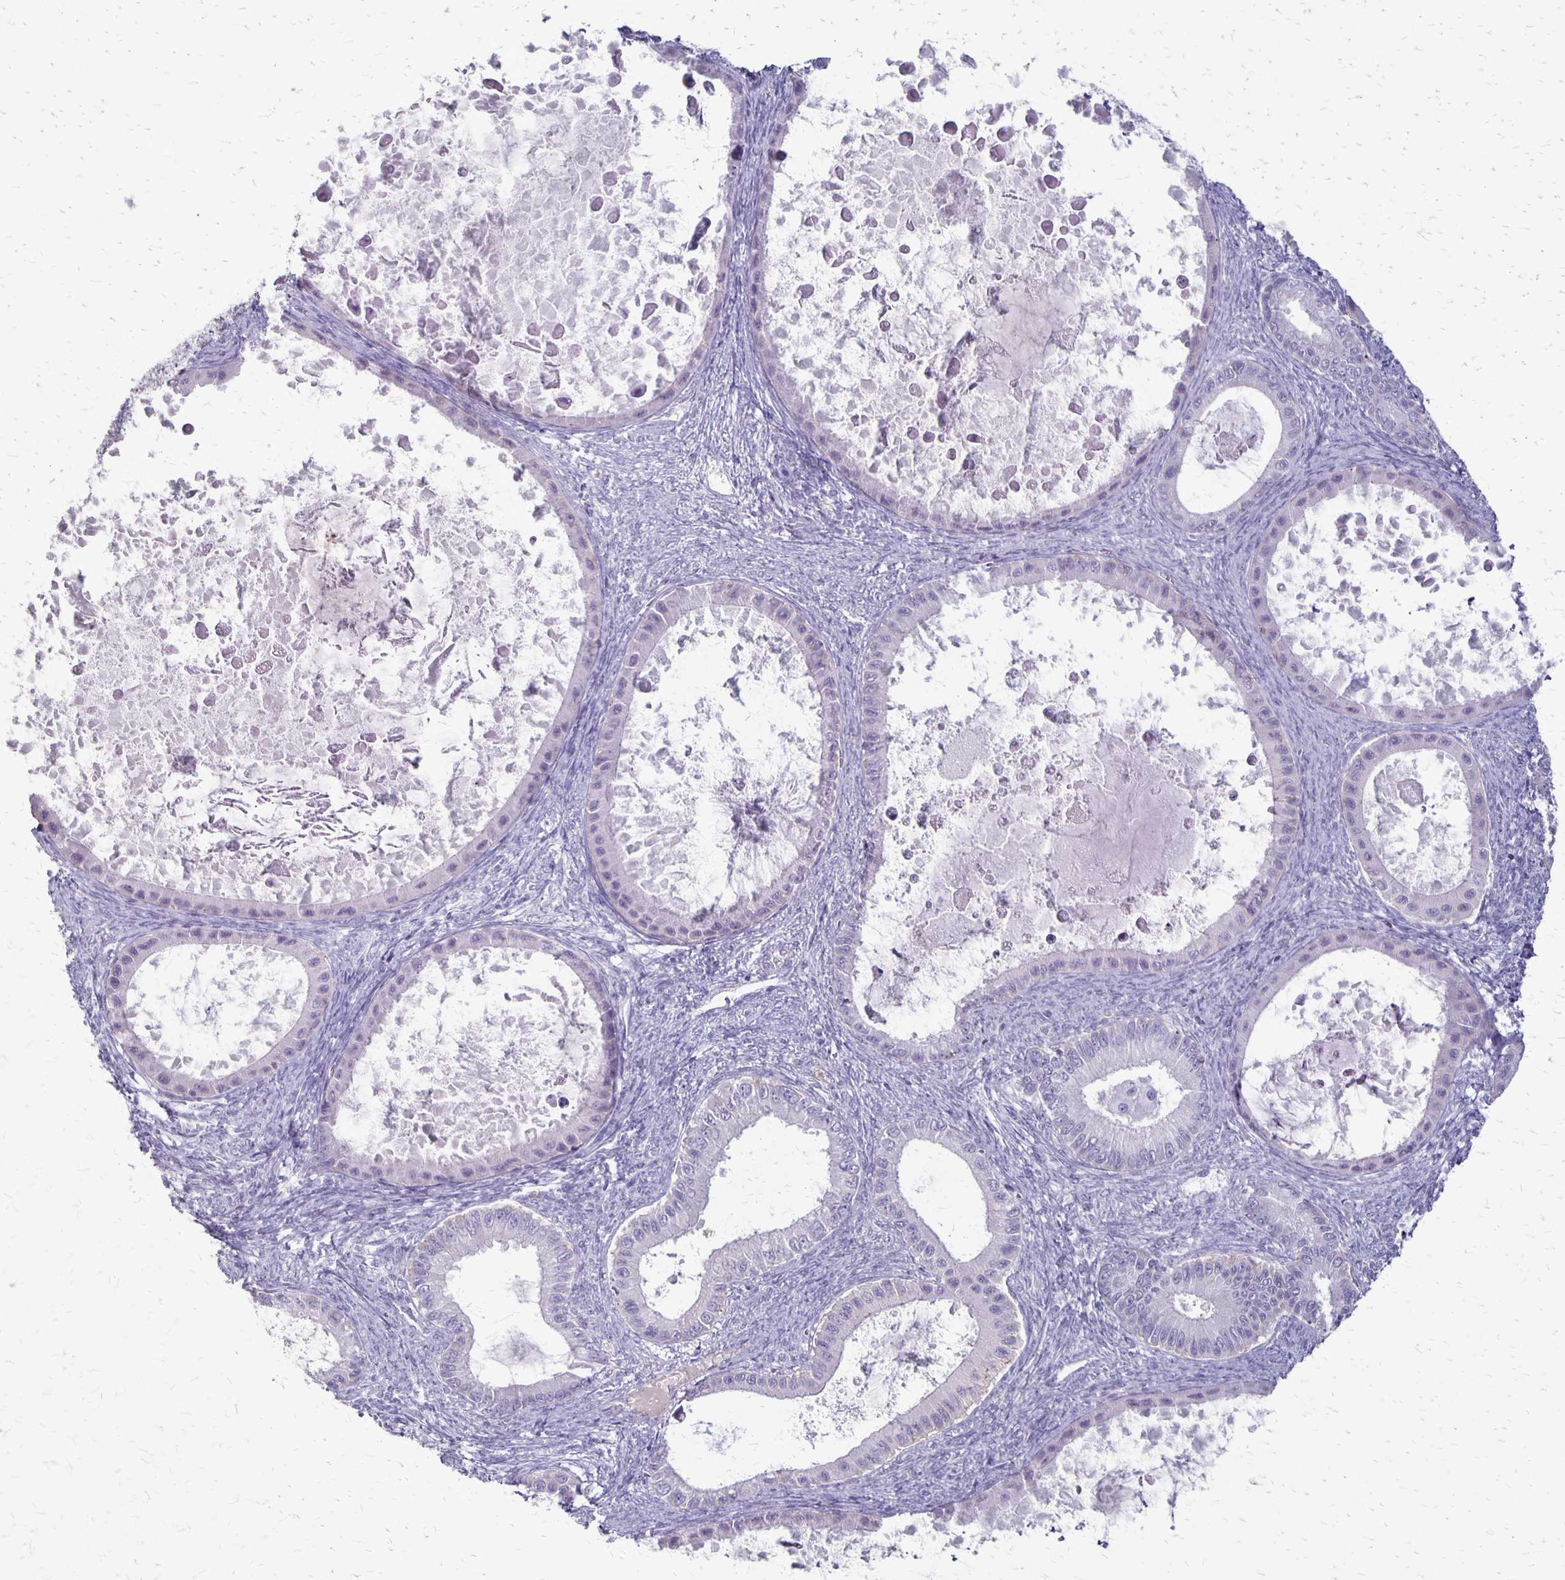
{"staining": {"intensity": "negative", "quantity": "none", "location": "none"}, "tissue": "ovarian cancer", "cell_type": "Tumor cells", "image_type": "cancer", "snomed": [{"axis": "morphology", "description": "Cystadenocarcinoma, mucinous, NOS"}, {"axis": "topography", "description": "Ovary"}], "caption": "An immunohistochemistry image of ovarian cancer is shown. There is no staining in tumor cells of ovarian cancer.", "gene": "SEPTIN5", "patient": {"sex": "female", "age": 64}}